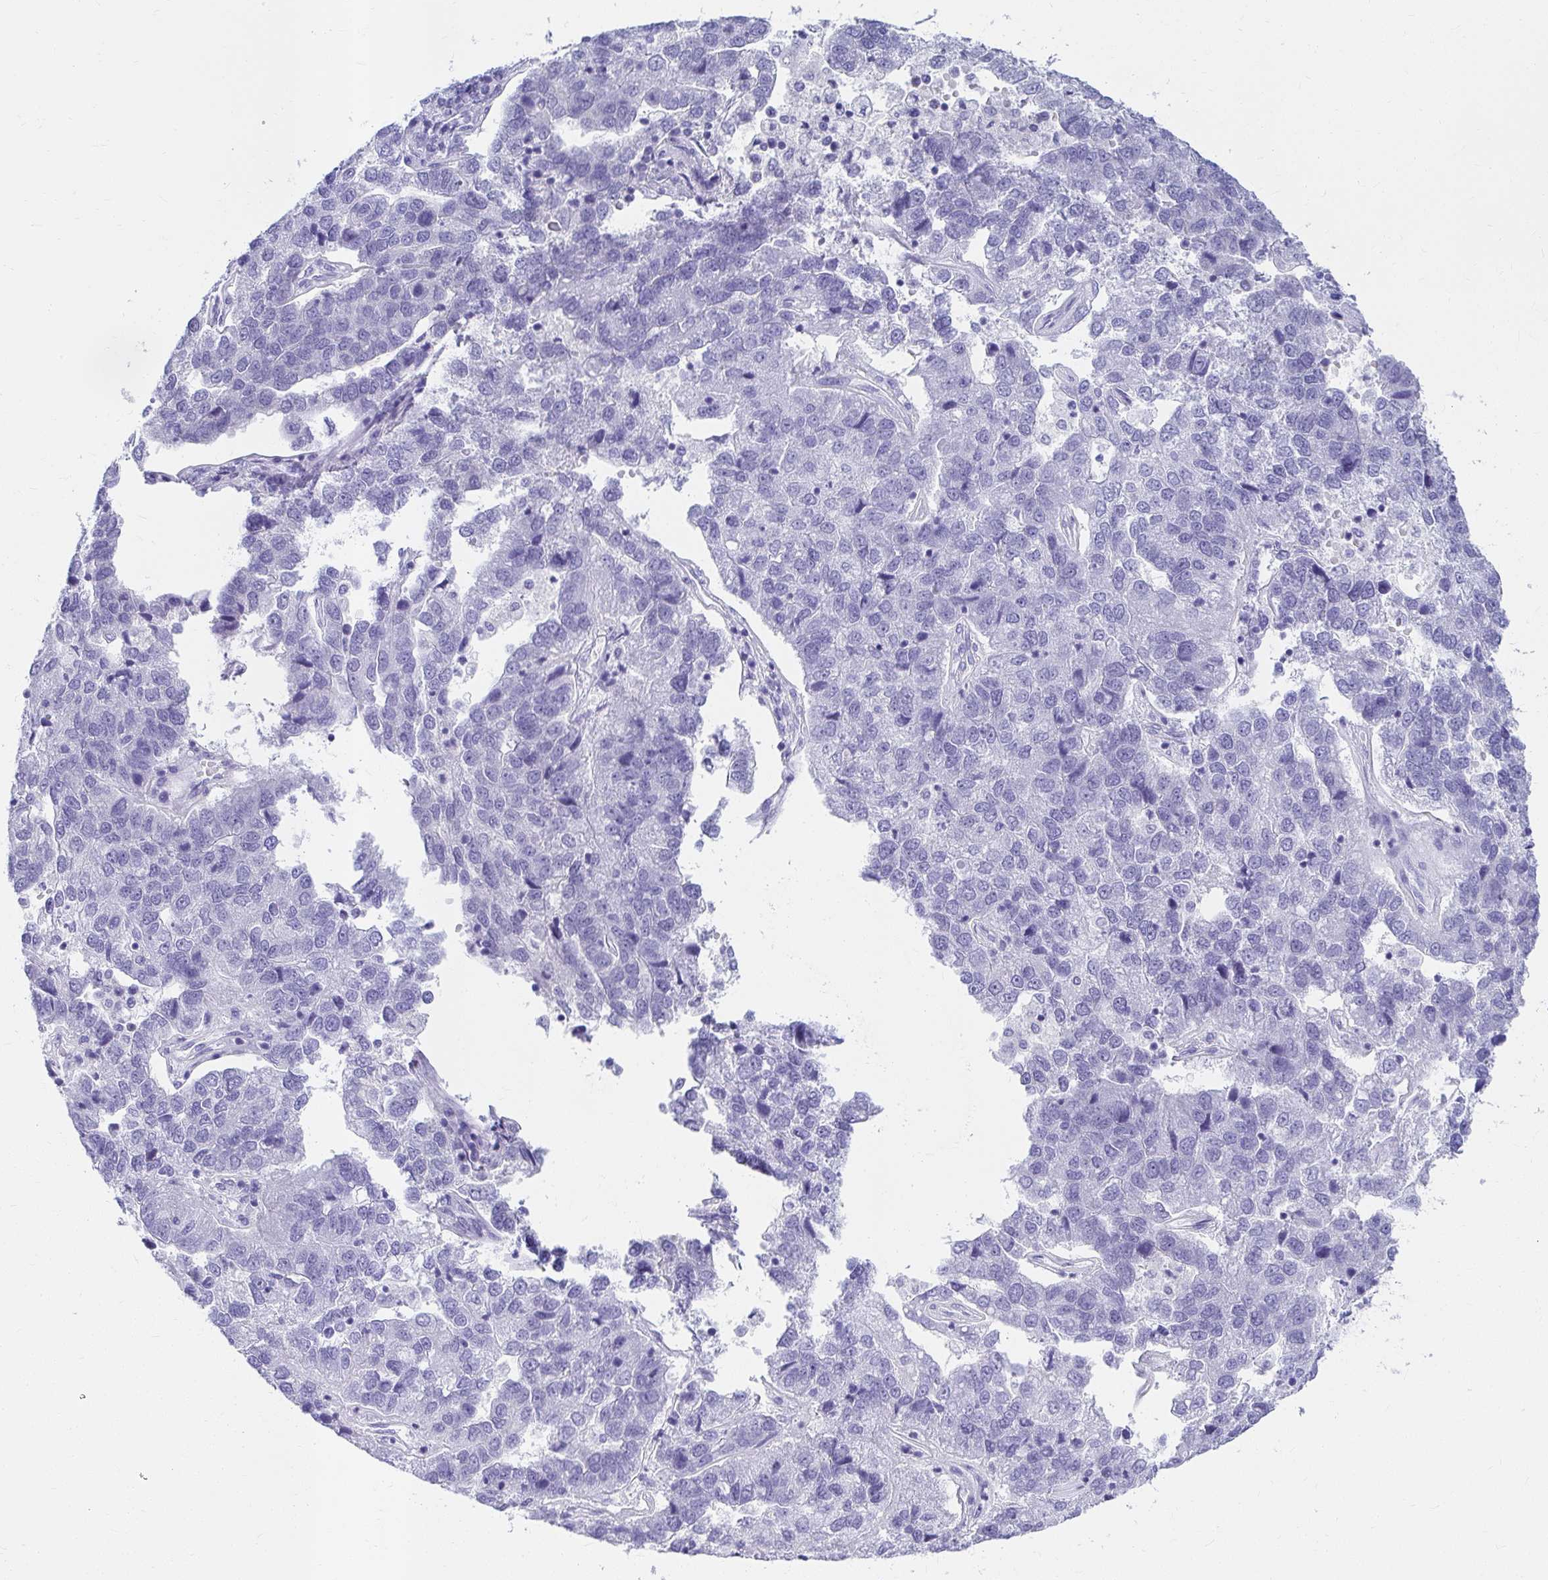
{"staining": {"intensity": "negative", "quantity": "none", "location": "none"}, "tissue": "pancreatic cancer", "cell_type": "Tumor cells", "image_type": "cancer", "snomed": [{"axis": "morphology", "description": "Adenocarcinoma, NOS"}, {"axis": "topography", "description": "Pancreas"}], "caption": "DAB immunohistochemical staining of human pancreatic cancer exhibits no significant positivity in tumor cells.", "gene": "C19orf81", "patient": {"sex": "female", "age": 61}}